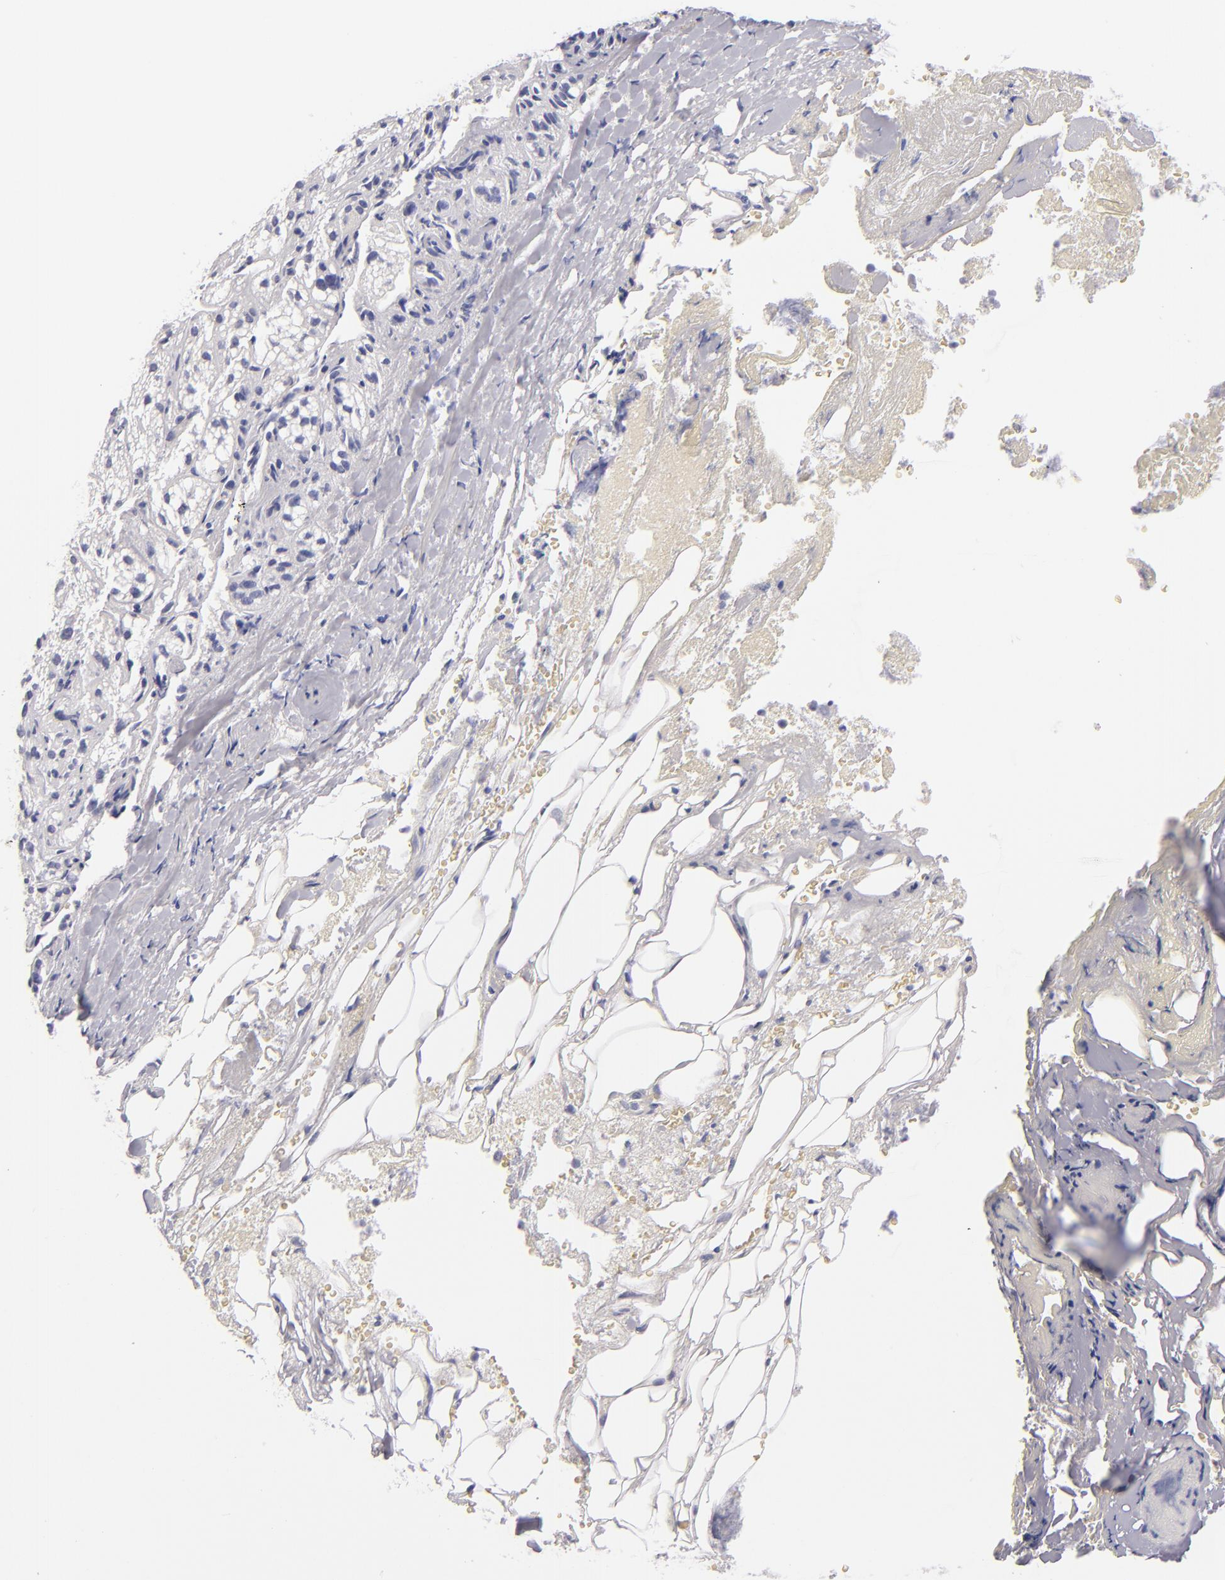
{"staining": {"intensity": "negative", "quantity": "none", "location": "none"}, "tissue": "adrenal gland", "cell_type": "Glandular cells", "image_type": "normal", "snomed": [{"axis": "morphology", "description": "Normal tissue, NOS"}, {"axis": "topography", "description": "Adrenal gland"}], "caption": "Protein analysis of unremarkable adrenal gland shows no significant positivity in glandular cells.", "gene": "PRF1", "patient": {"sex": "female", "age": 71}}